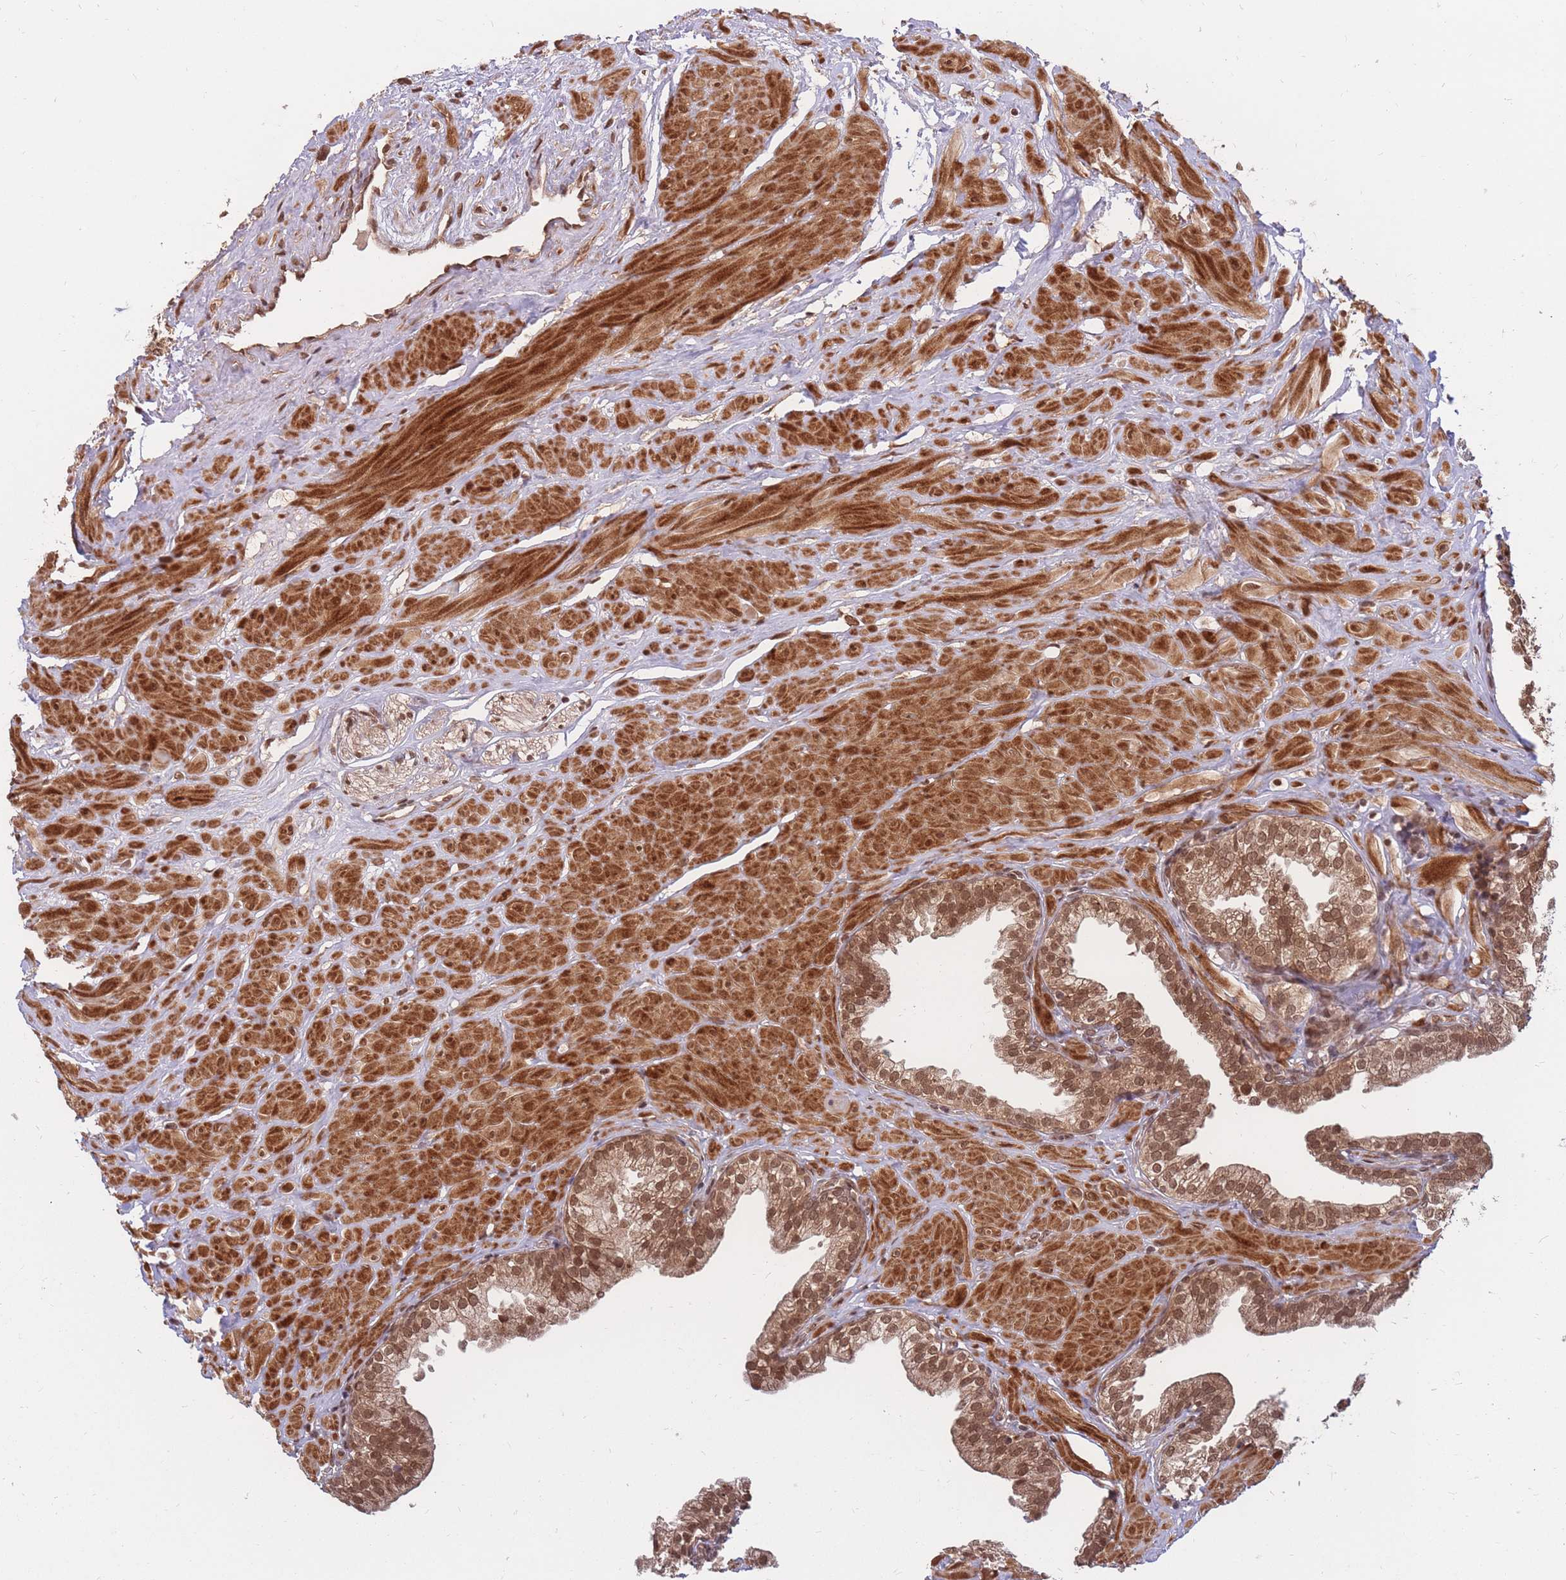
{"staining": {"intensity": "moderate", "quantity": ">75%", "location": "cytoplasmic/membranous,nuclear"}, "tissue": "prostate", "cell_type": "Glandular cells", "image_type": "normal", "snomed": [{"axis": "morphology", "description": "Normal tissue, NOS"}, {"axis": "topography", "description": "Prostate"}, {"axis": "topography", "description": "Peripheral nerve tissue"}], "caption": "Immunohistochemistry of normal prostate reveals medium levels of moderate cytoplasmic/membranous,nuclear expression in about >75% of glandular cells. (DAB (3,3'-diaminobenzidine) = brown stain, brightfield microscopy at high magnification).", "gene": "SRA1", "patient": {"sex": "male", "age": 55}}